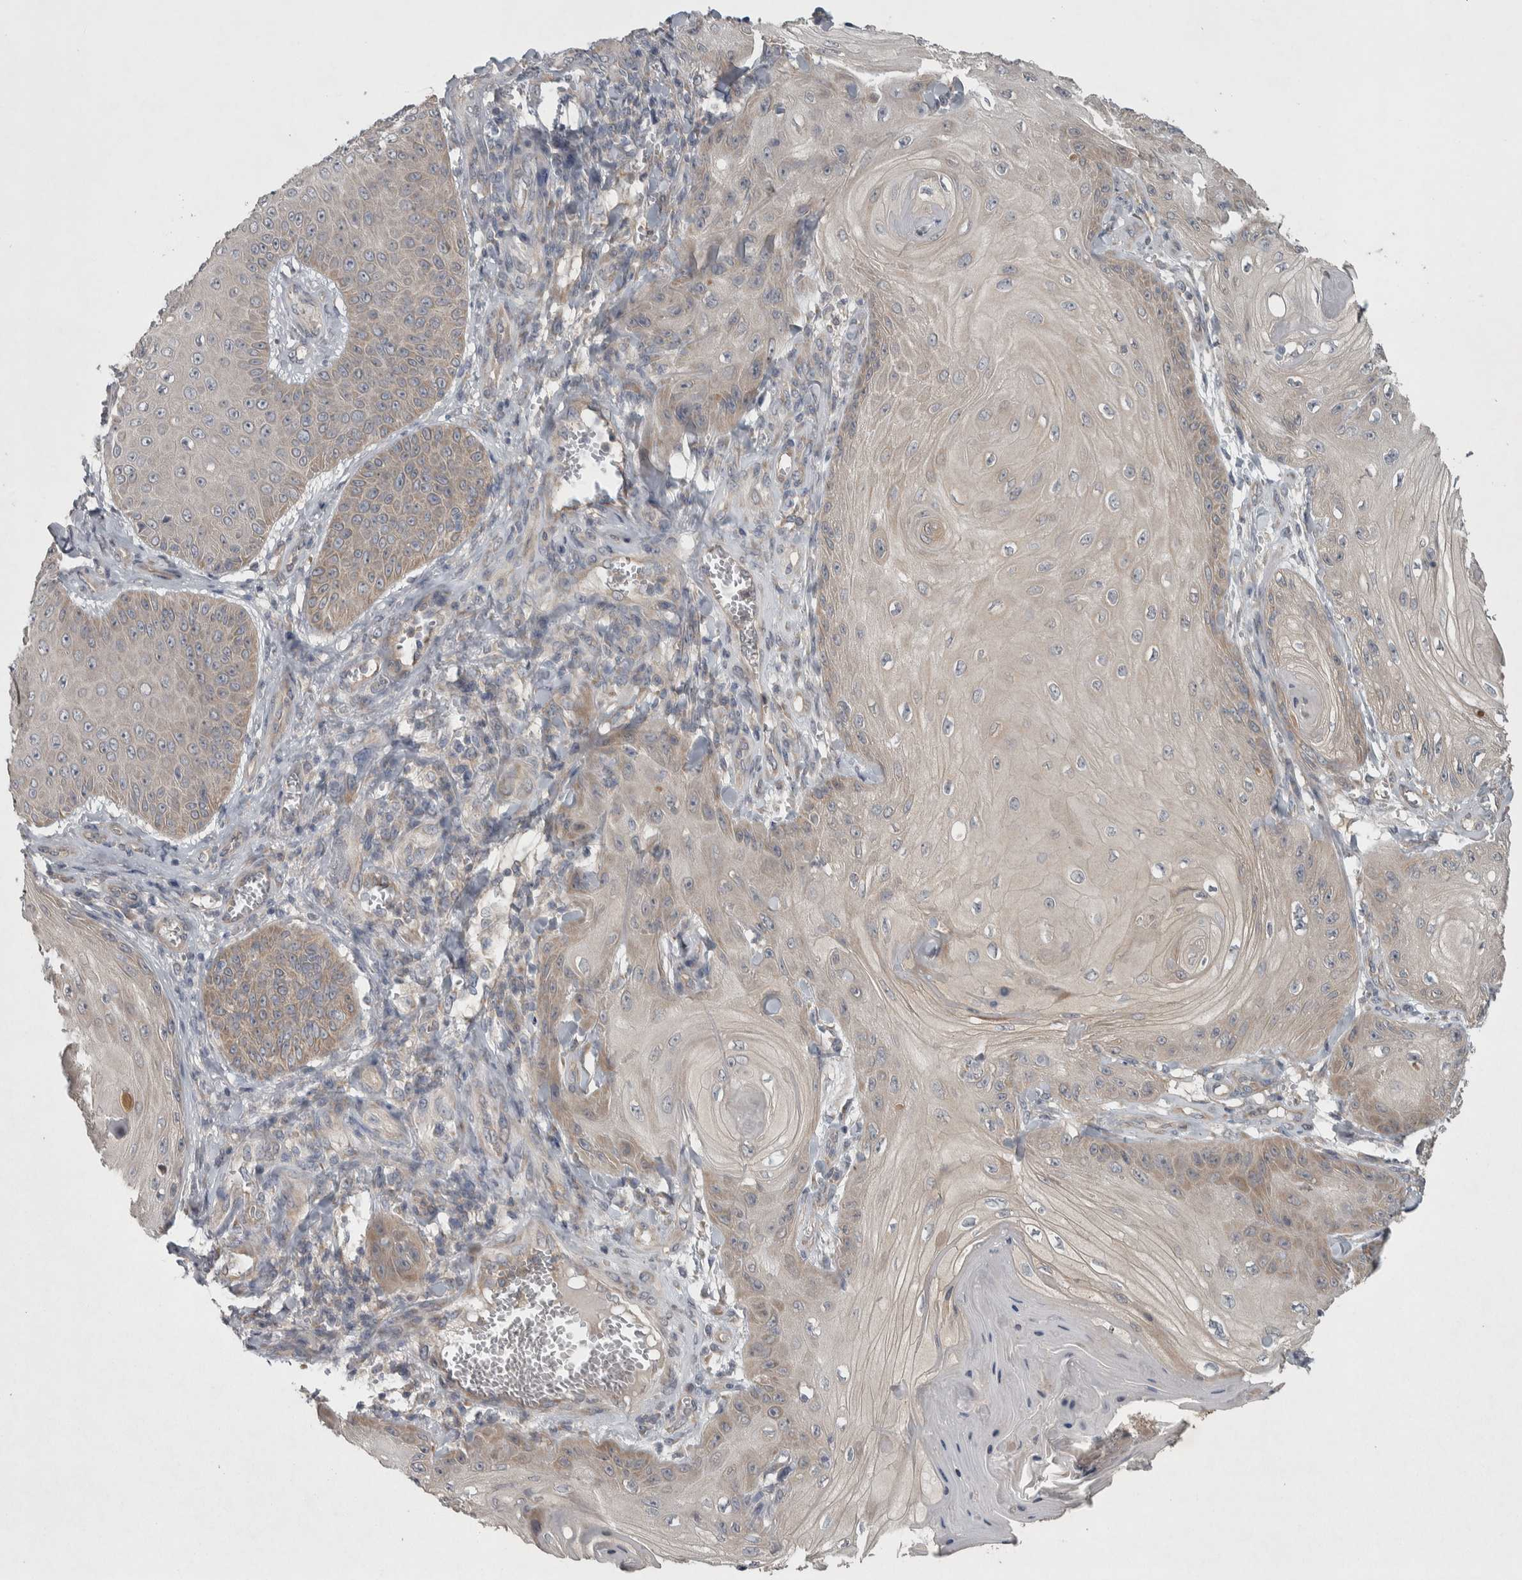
{"staining": {"intensity": "weak", "quantity": "<25%", "location": "cytoplasmic/membranous"}, "tissue": "skin cancer", "cell_type": "Tumor cells", "image_type": "cancer", "snomed": [{"axis": "morphology", "description": "Squamous cell carcinoma, NOS"}, {"axis": "topography", "description": "Skin"}], "caption": "Immunohistochemical staining of human skin cancer (squamous cell carcinoma) exhibits no significant expression in tumor cells.", "gene": "SRP68", "patient": {"sex": "male", "age": 74}}